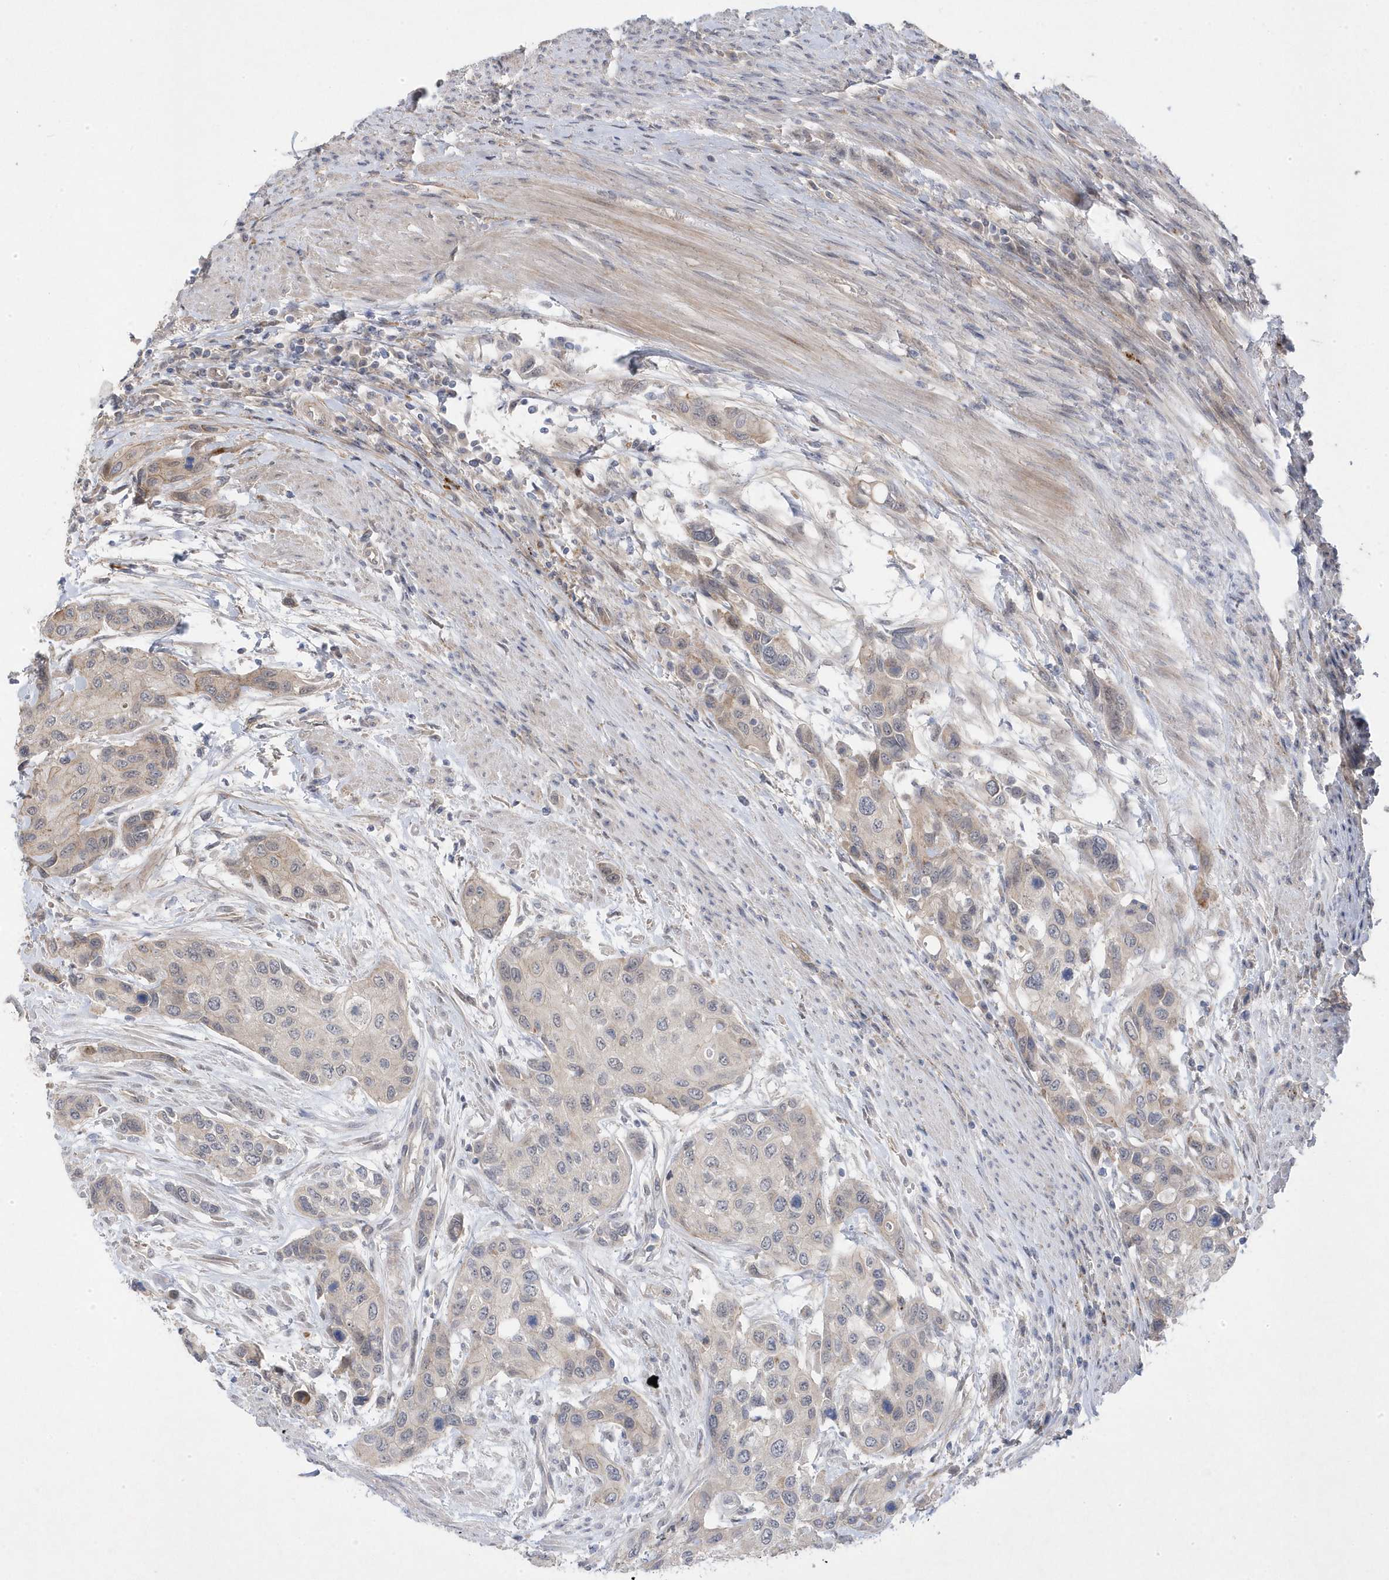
{"staining": {"intensity": "negative", "quantity": "none", "location": "none"}, "tissue": "urothelial cancer", "cell_type": "Tumor cells", "image_type": "cancer", "snomed": [{"axis": "morphology", "description": "Normal tissue, NOS"}, {"axis": "morphology", "description": "Urothelial carcinoma, High grade"}, {"axis": "topography", "description": "Vascular tissue"}, {"axis": "topography", "description": "Urinary bladder"}], "caption": "Immunohistochemistry (IHC) of urothelial cancer shows no staining in tumor cells.", "gene": "ANAPC1", "patient": {"sex": "female", "age": 56}}